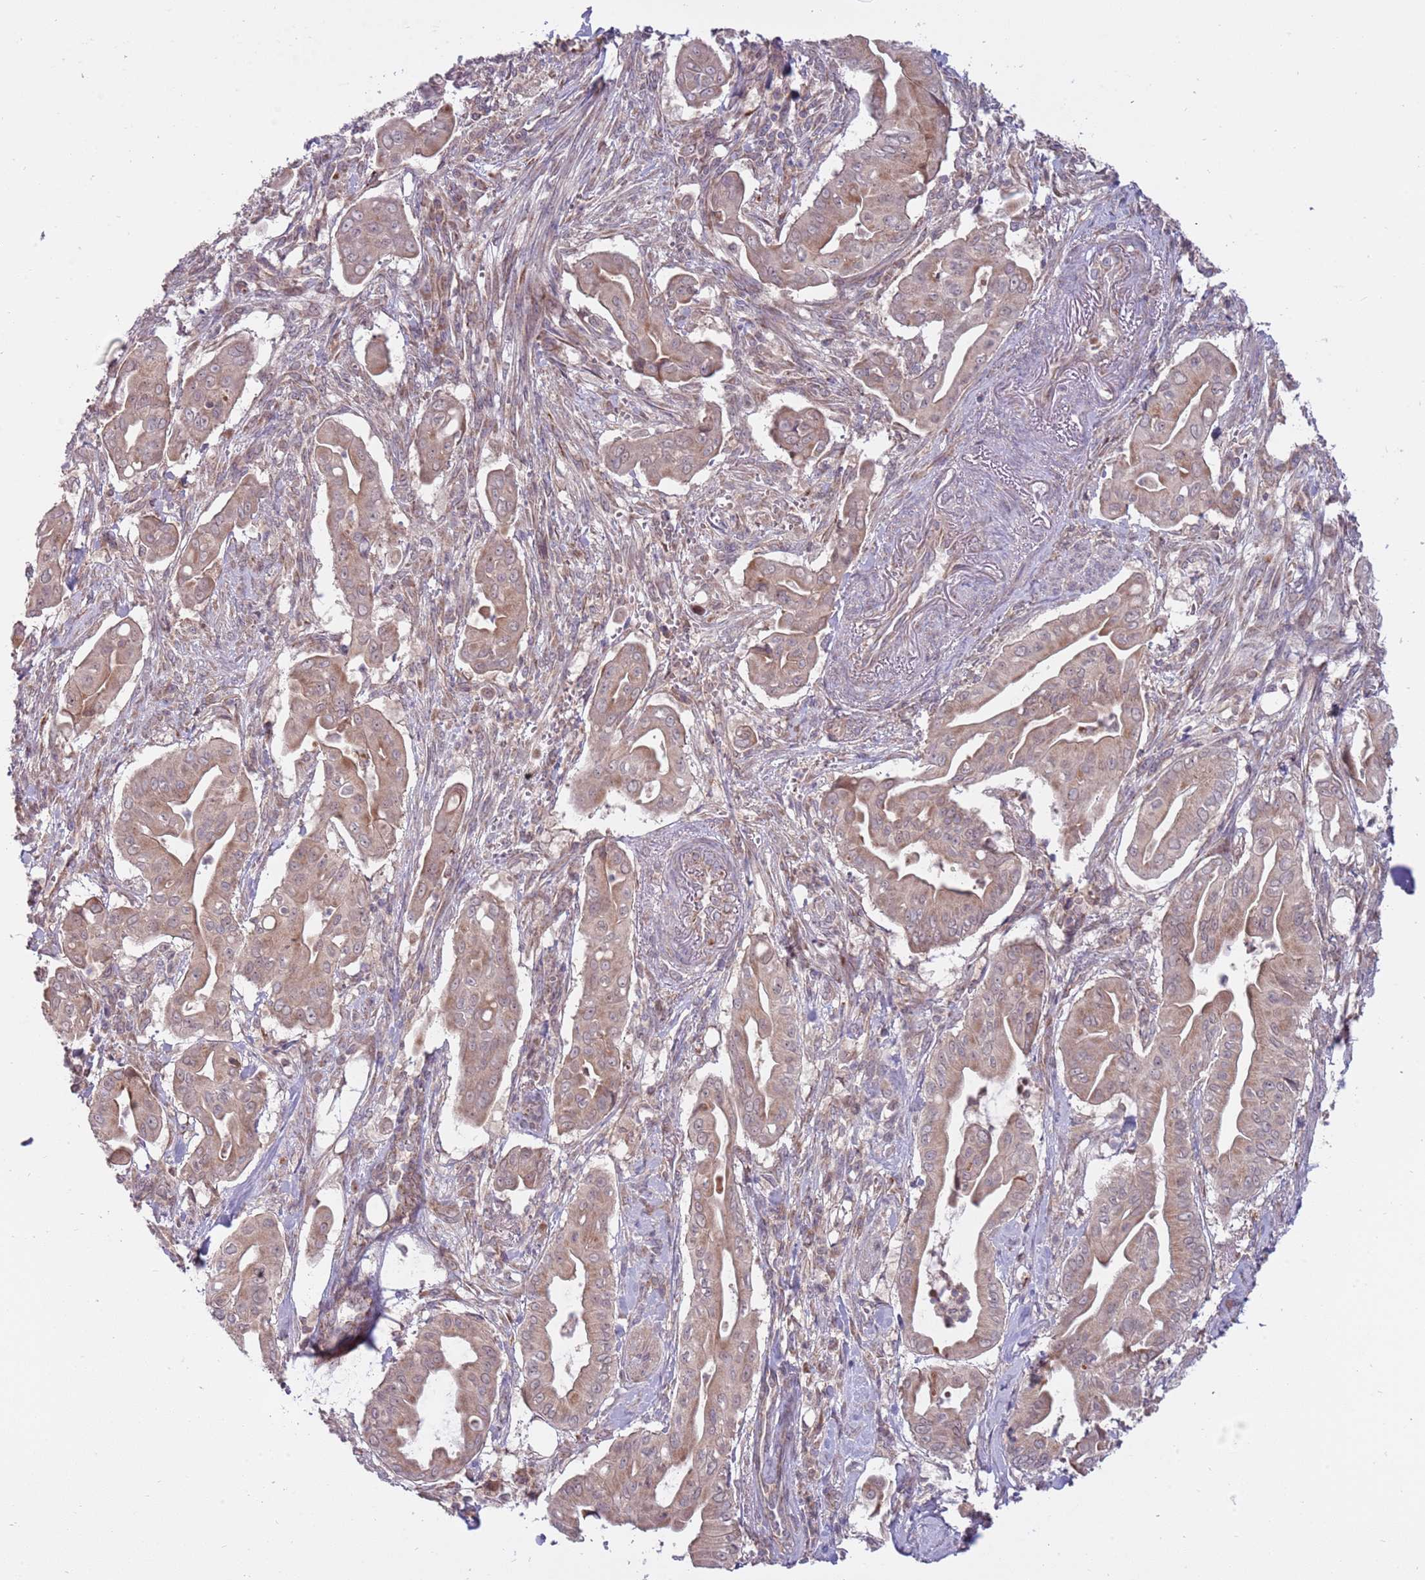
{"staining": {"intensity": "weak", "quantity": ">75%", "location": "cytoplasmic/membranous"}, "tissue": "pancreatic cancer", "cell_type": "Tumor cells", "image_type": "cancer", "snomed": [{"axis": "morphology", "description": "Adenocarcinoma, NOS"}, {"axis": "topography", "description": "Pancreas"}], "caption": "Protein staining of pancreatic cancer (adenocarcinoma) tissue exhibits weak cytoplasmic/membranous expression in about >75% of tumor cells. (DAB (3,3'-diaminobenzidine) IHC with brightfield microscopy, high magnification).", "gene": "RNF181", "patient": {"sex": "male", "age": 71}}